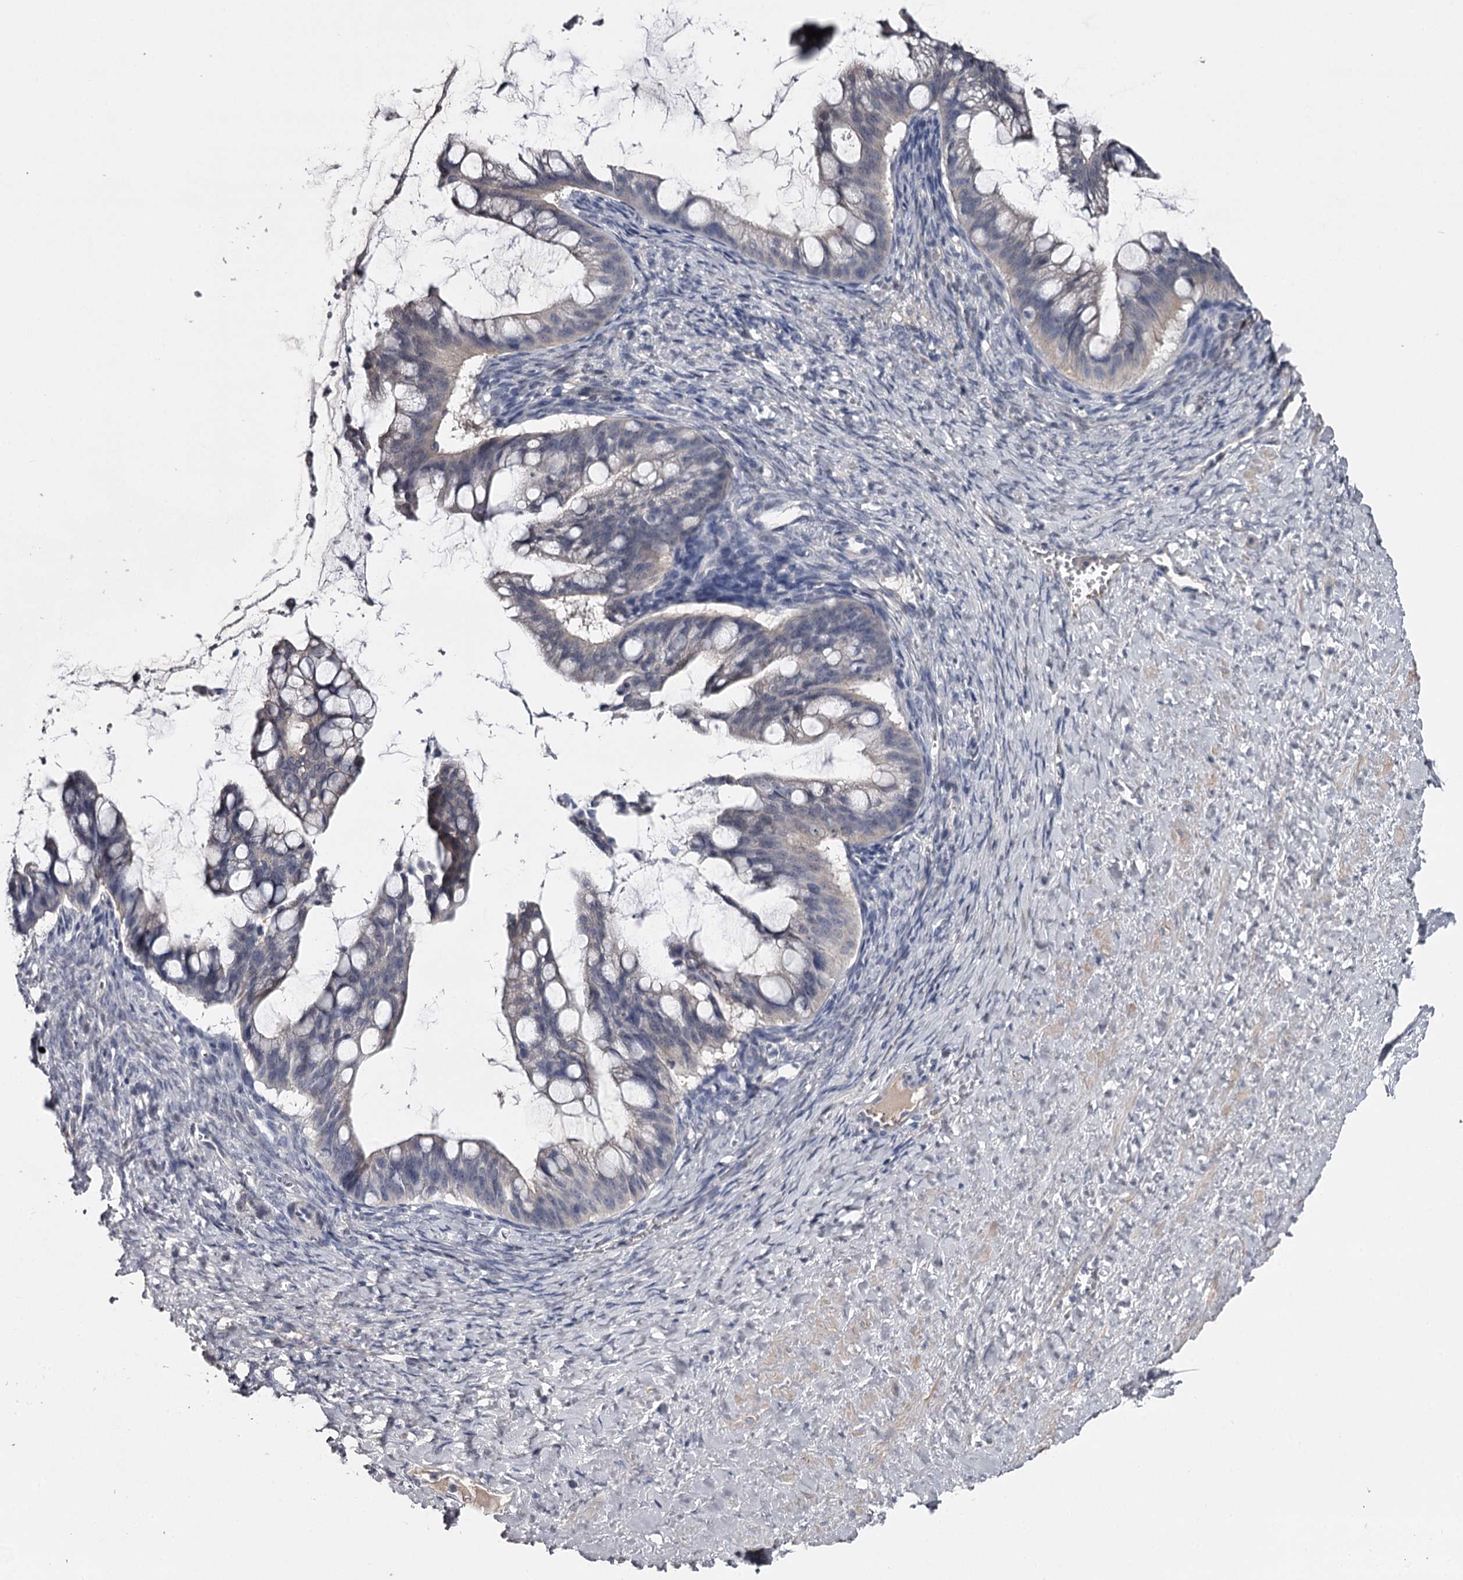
{"staining": {"intensity": "negative", "quantity": "none", "location": "none"}, "tissue": "ovarian cancer", "cell_type": "Tumor cells", "image_type": "cancer", "snomed": [{"axis": "morphology", "description": "Cystadenocarcinoma, mucinous, NOS"}, {"axis": "topography", "description": "Ovary"}], "caption": "Ovarian cancer (mucinous cystadenocarcinoma) was stained to show a protein in brown. There is no significant positivity in tumor cells.", "gene": "FDXACB1", "patient": {"sex": "female", "age": 73}}